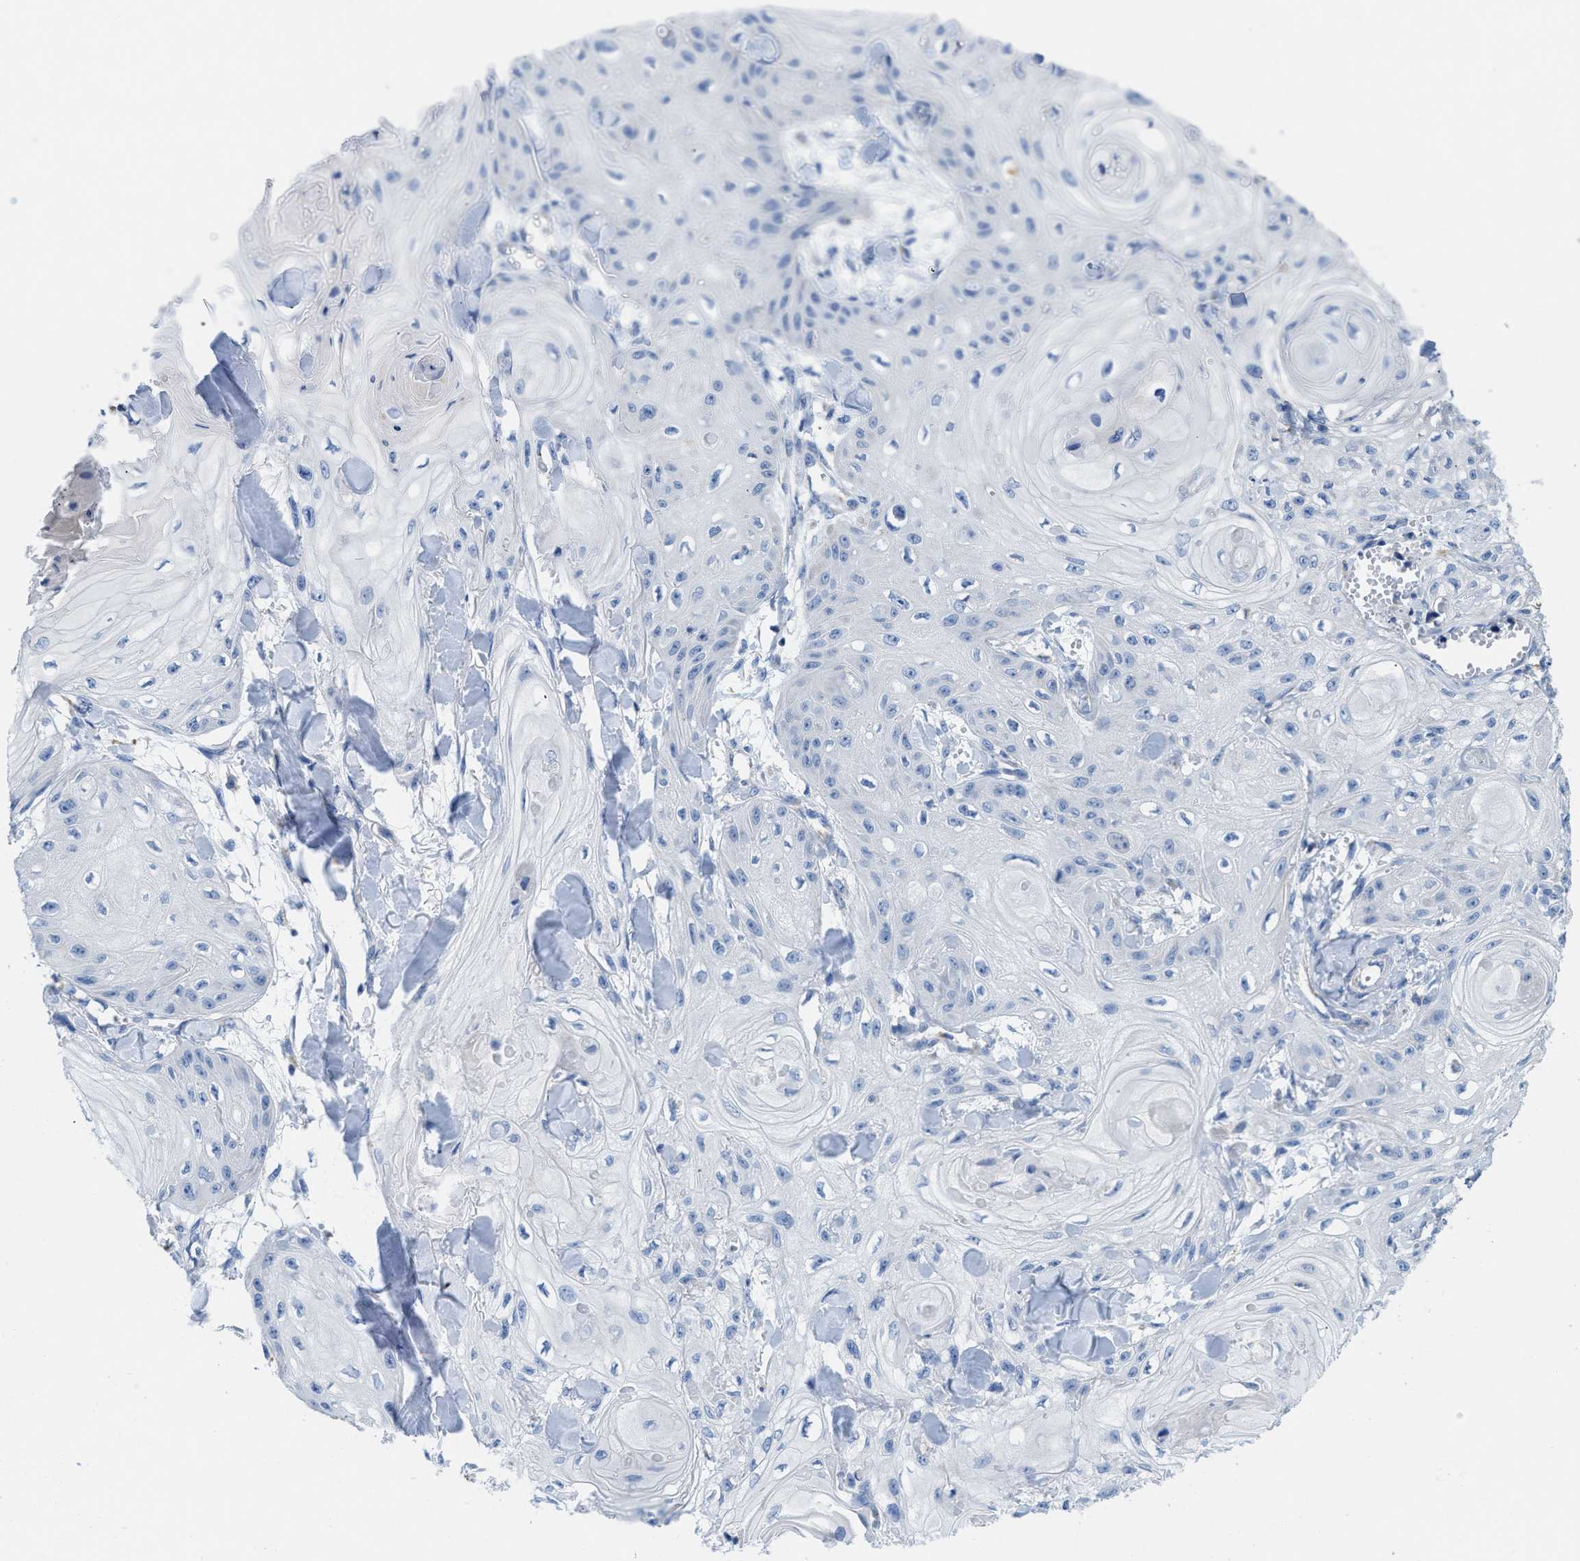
{"staining": {"intensity": "negative", "quantity": "none", "location": "none"}, "tissue": "skin cancer", "cell_type": "Tumor cells", "image_type": "cancer", "snomed": [{"axis": "morphology", "description": "Squamous cell carcinoma, NOS"}, {"axis": "topography", "description": "Skin"}], "caption": "Immunohistochemistry of squamous cell carcinoma (skin) exhibits no positivity in tumor cells.", "gene": "SLC25A13", "patient": {"sex": "male", "age": 74}}